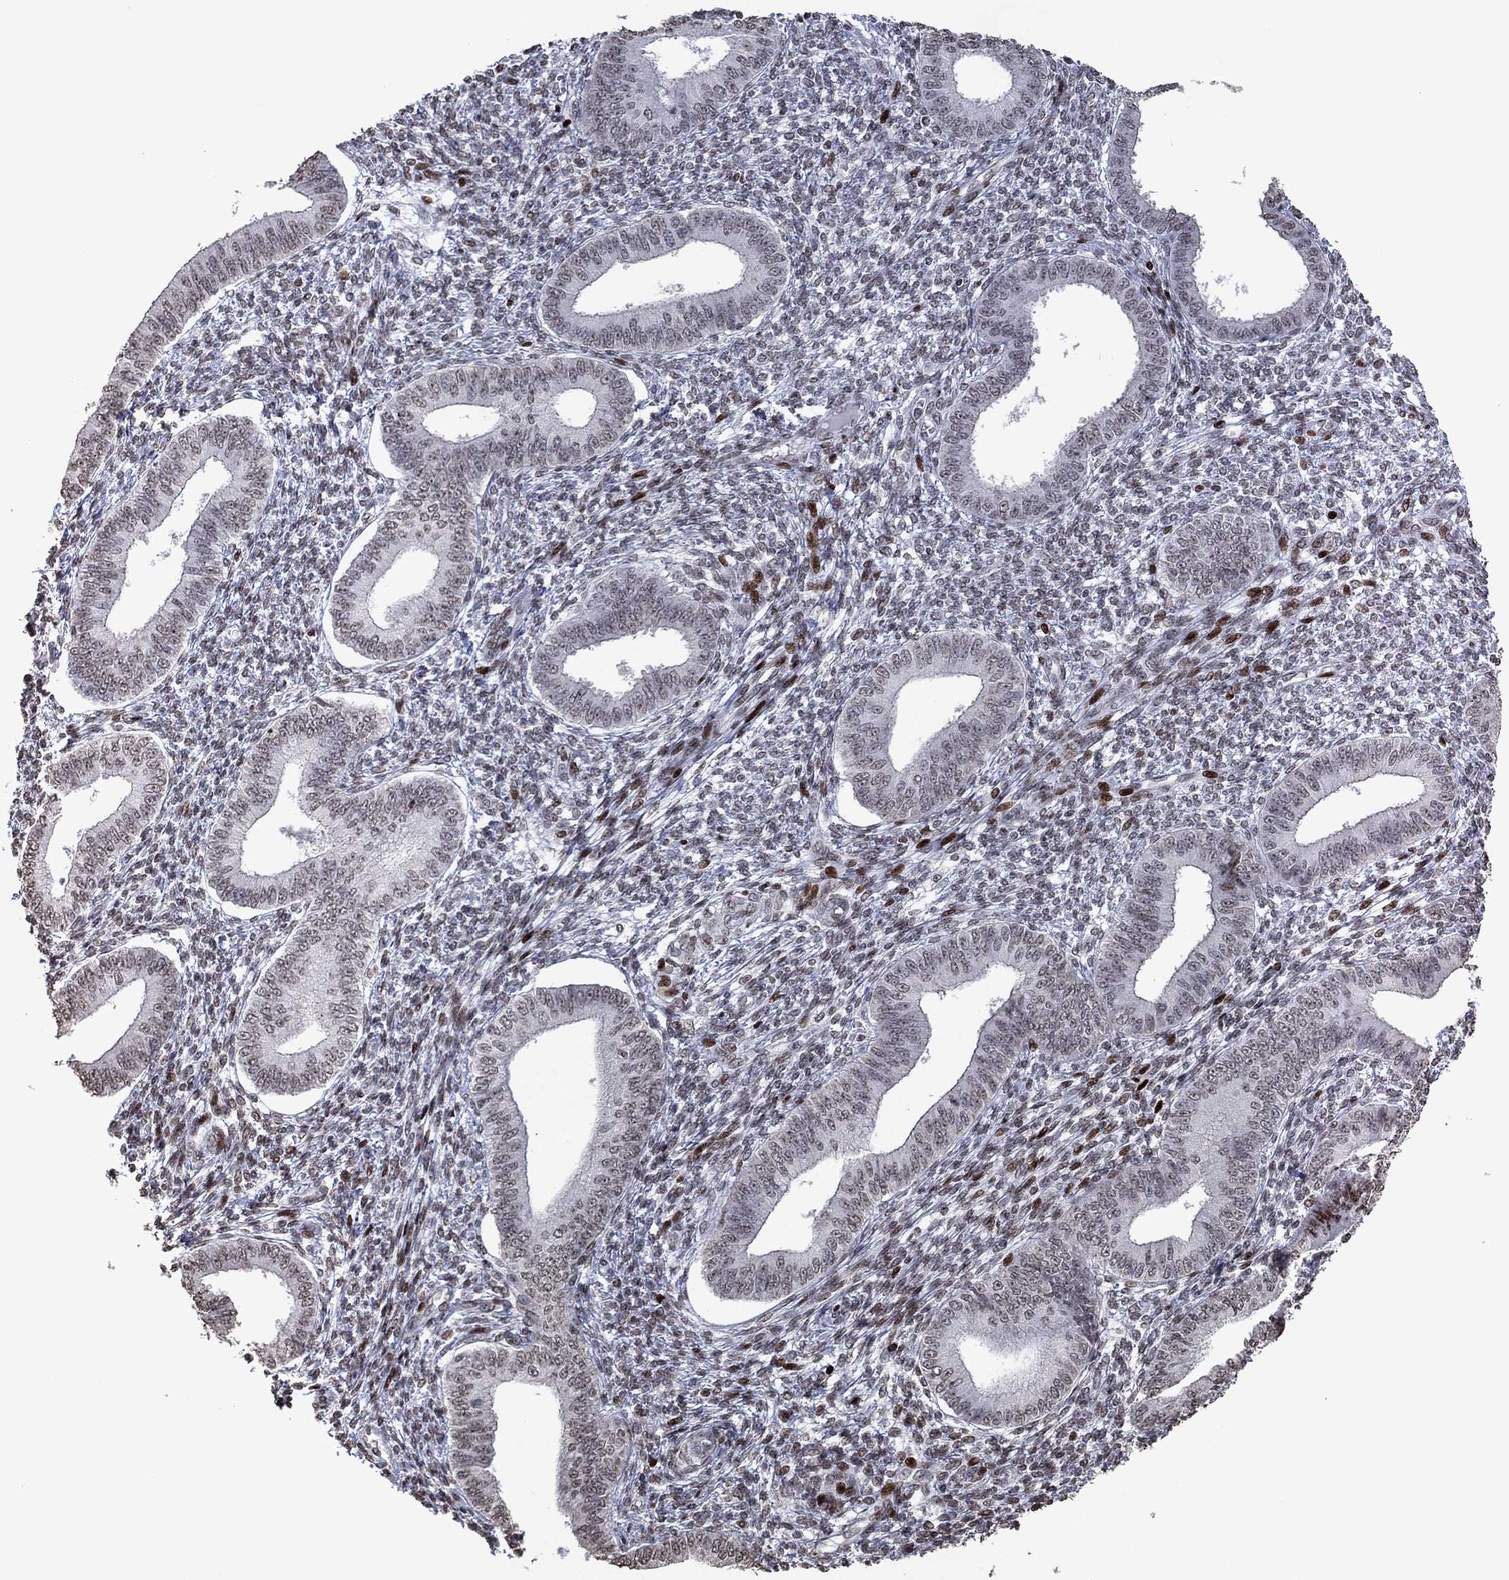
{"staining": {"intensity": "moderate", "quantity": "<25%", "location": "nuclear"}, "tissue": "endometrium", "cell_type": "Cells in endometrial stroma", "image_type": "normal", "snomed": [{"axis": "morphology", "description": "Normal tissue, NOS"}, {"axis": "topography", "description": "Endometrium"}], "caption": "Moderate nuclear positivity is identified in about <25% of cells in endometrial stroma in normal endometrium.", "gene": "SRSF3", "patient": {"sex": "female", "age": 42}}